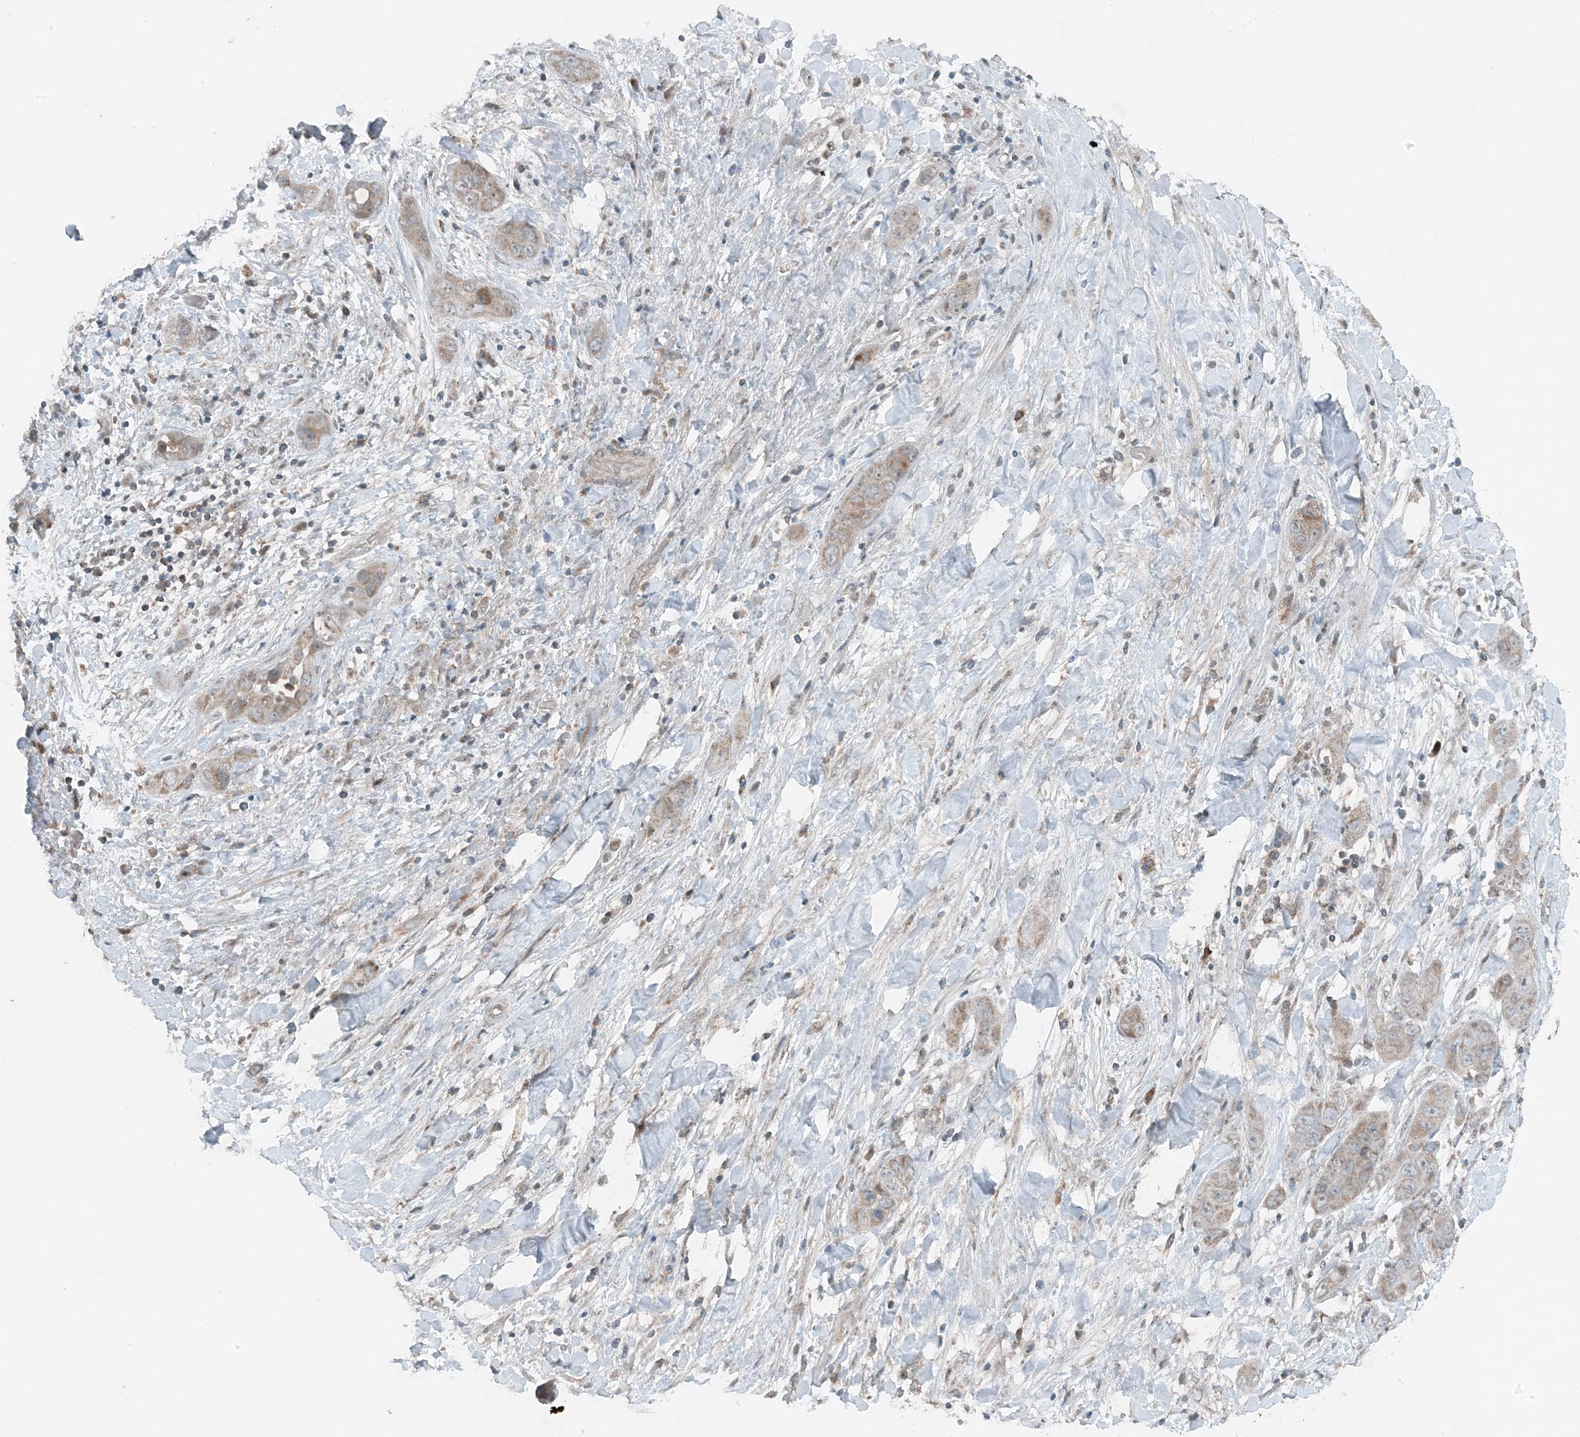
{"staining": {"intensity": "weak", "quantity": ">75%", "location": "cytoplasmic/membranous"}, "tissue": "liver cancer", "cell_type": "Tumor cells", "image_type": "cancer", "snomed": [{"axis": "morphology", "description": "Cholangiocarcinoma"}, {"axis": "topography", "description": "Liver"}], "caption": "Brown immunohistochemical staining in cholangiocarcinoma (liver) shows weak cytoplasmic/membranous staining in about >75% of tumor cells.", "gene": "MITD1", "patient": {"sex": "female", "age": 52}}